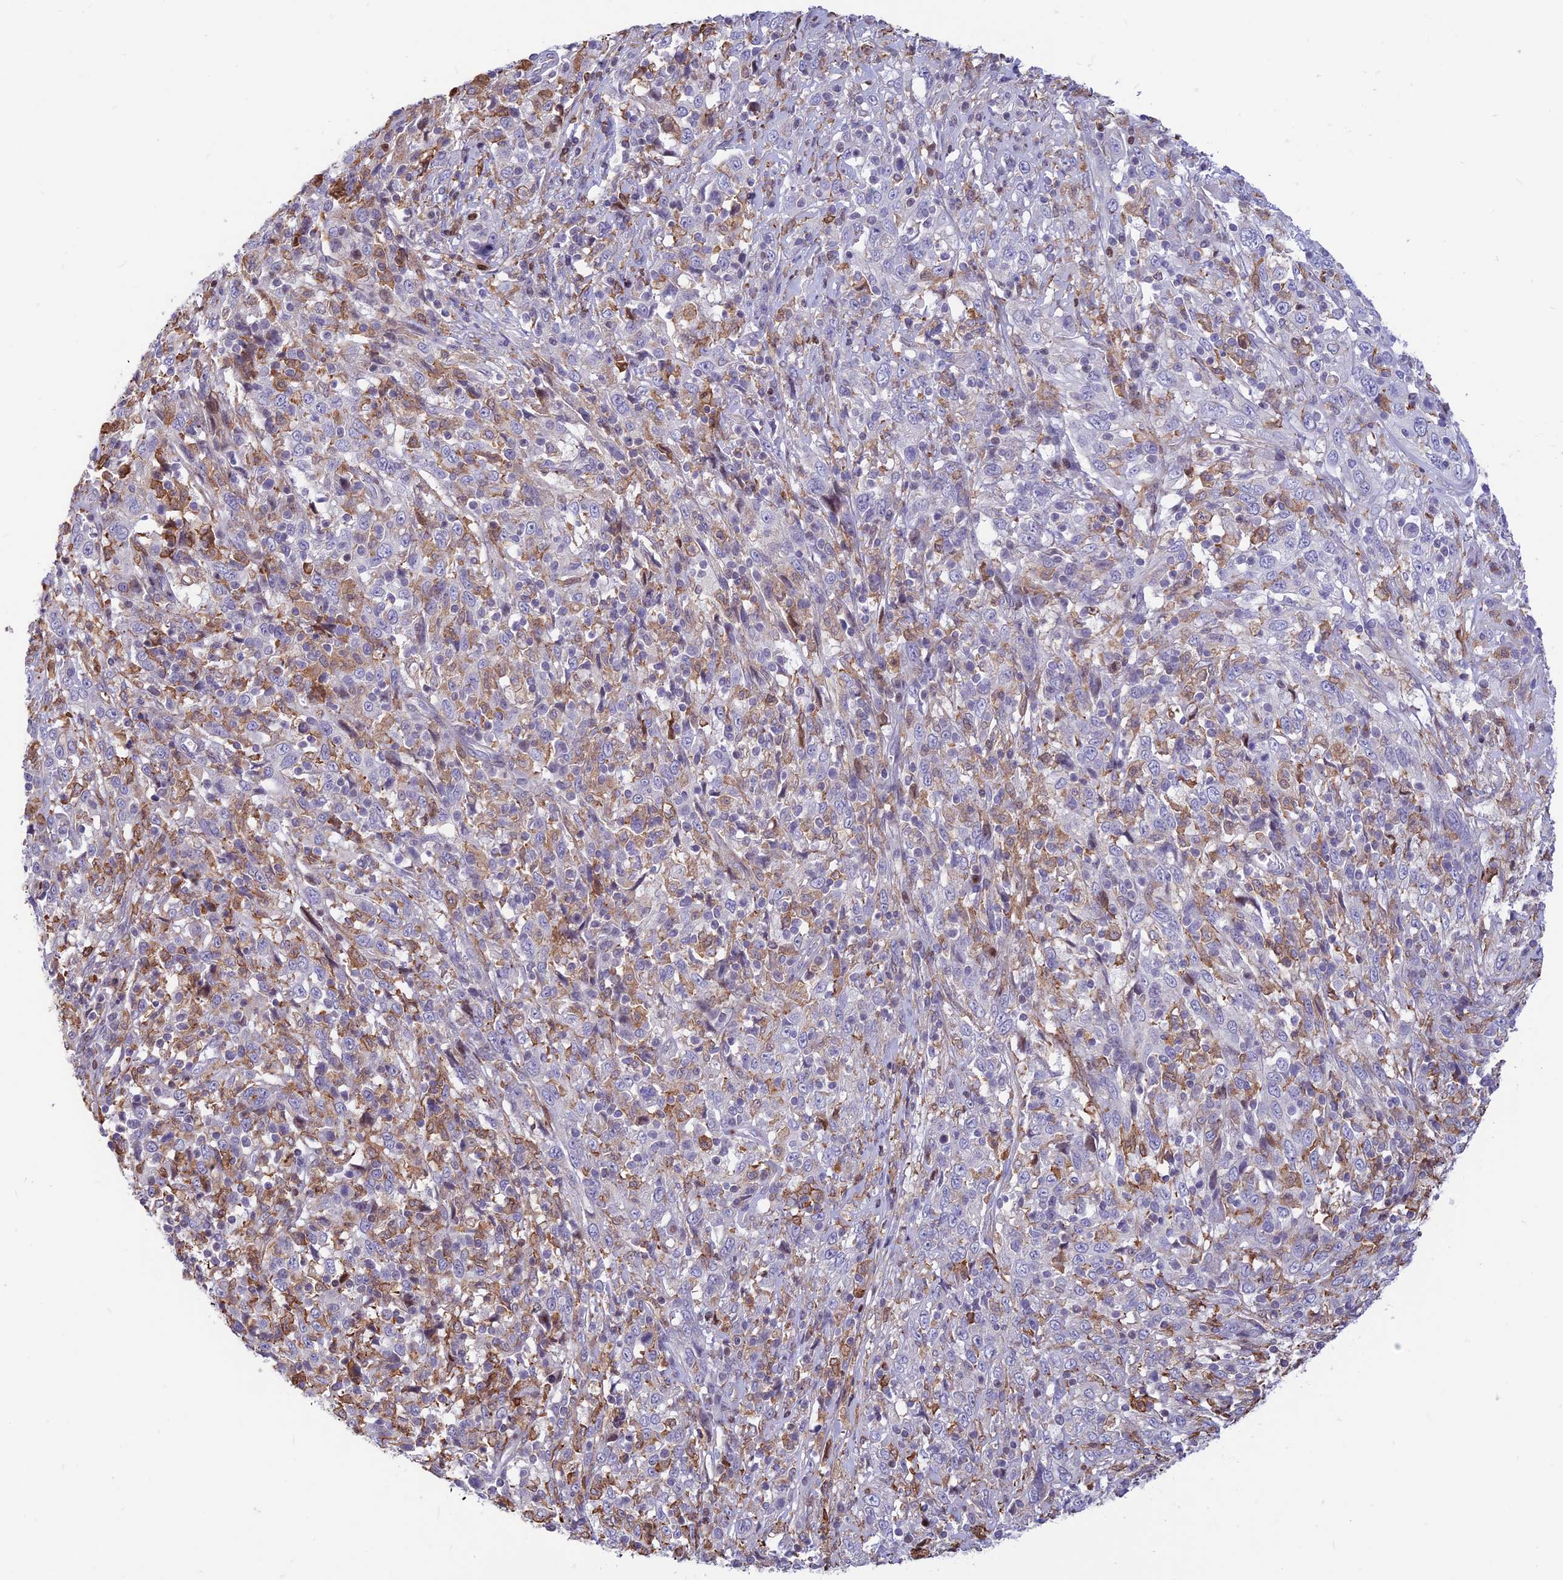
{"staining": {"intensity": "negative", "quantity": "none", "location": "none"}, "tissue": "cervical cancer", "cell_type": "Tumor cells", "image_type": "cancer", "snomed": [{"axis": "morphology", "description": "Squamous cell carcinoma, NOS"}, {"axis": "topography", "description": "Cervix"}], "caption": "This is an immunohistochemistry micrograph of squamous cell carcinoma (cervical). There is no positivity in tumor cells.", "gene": "FAM186B", "patient": {"sex": "female", "age": 46}}